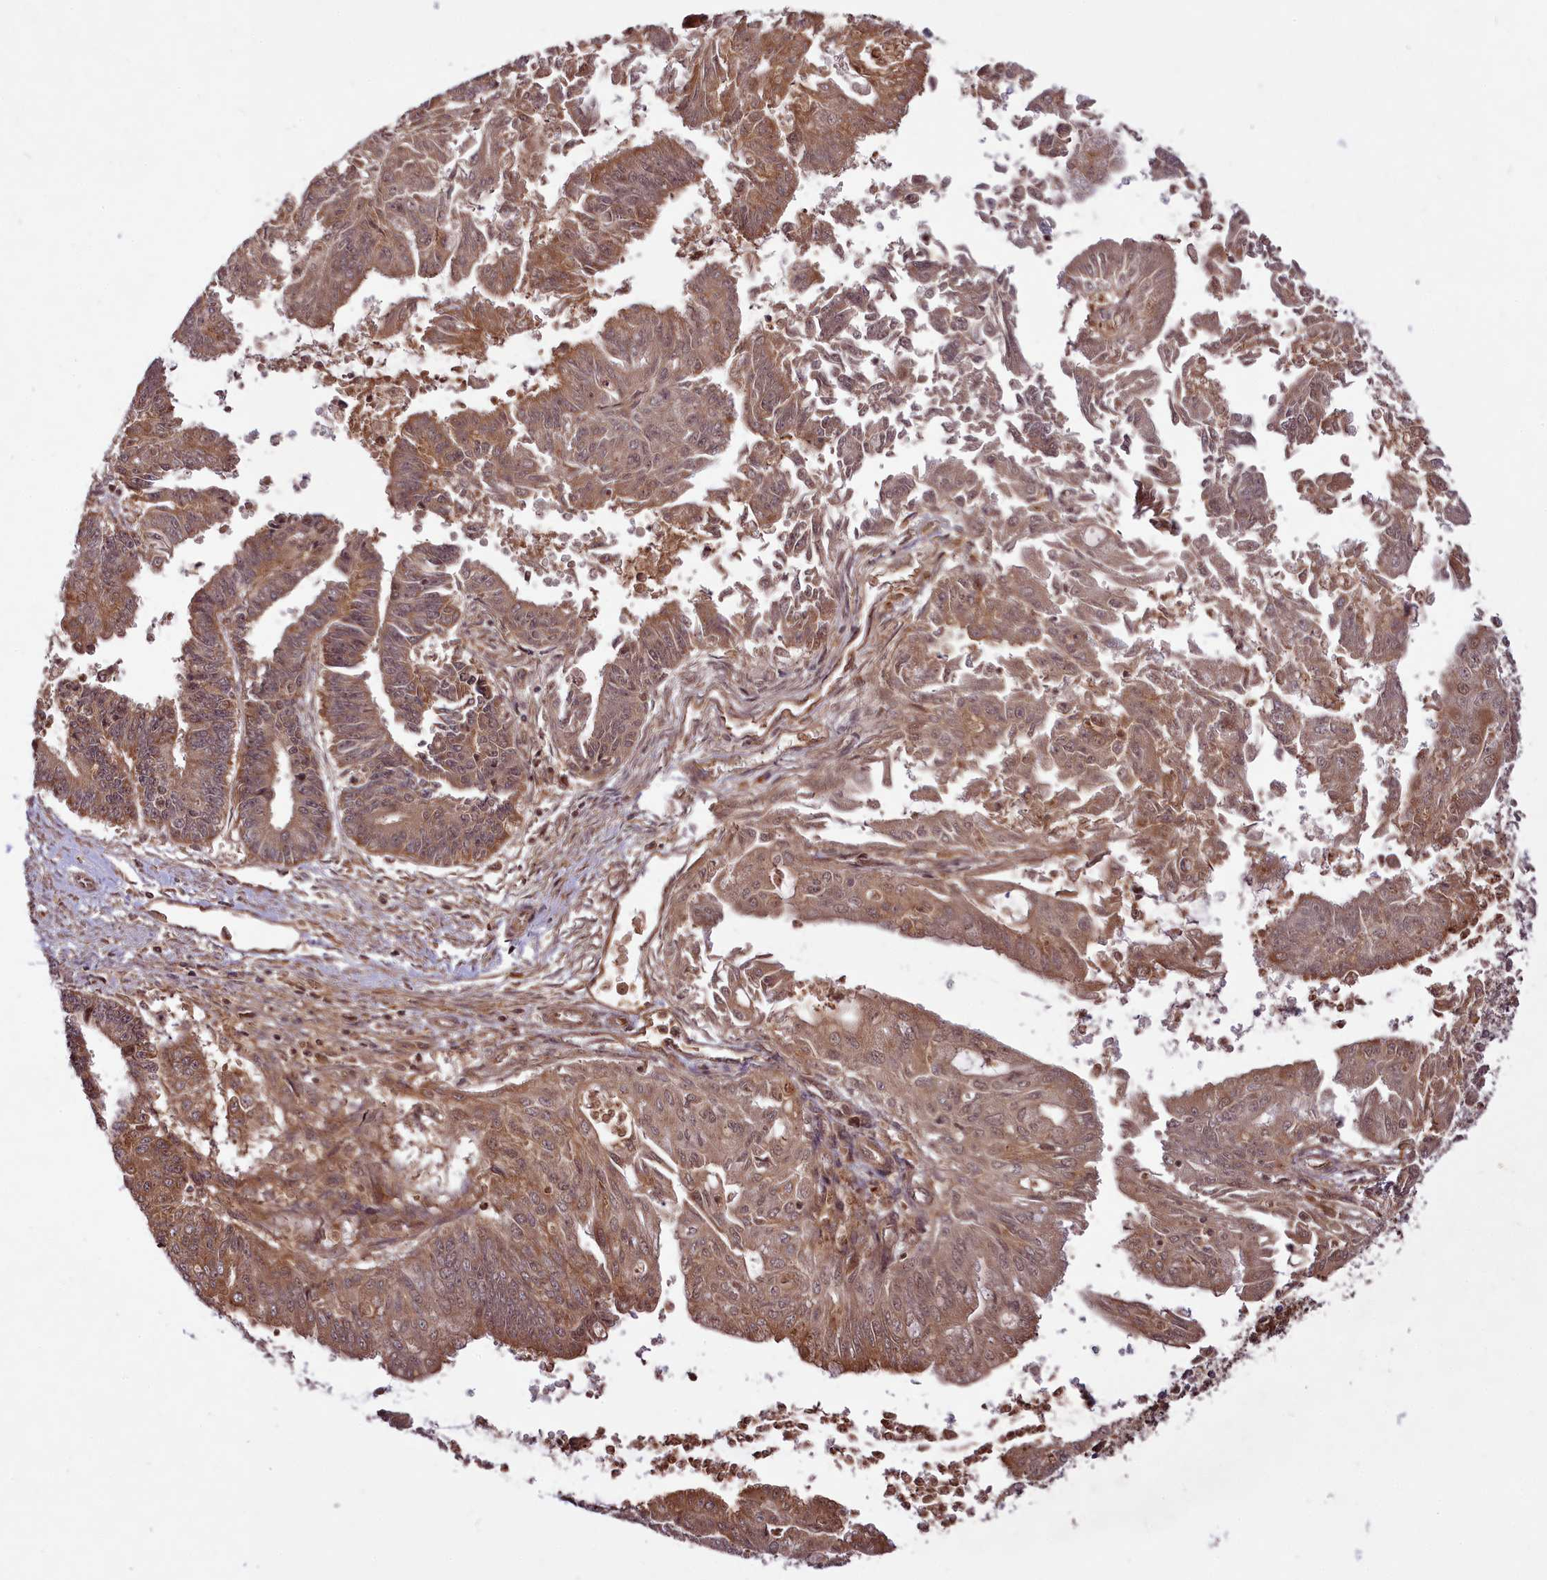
{"staining": {"intensity": "moderate", "quantity": ">75%", "location": "cytoplasmic/membranous"}, "tissue": "endometrial cancer", "cell_type": "Tumor cells", "image_type": "cancer", "snomed": [{"axis": "morphology", "description": "Adenocarcinoma, NOS"}, {"axis": "topography", "description": "Endometrium"}], "caption": "Protein staining of endometrial cancer tissue displays moderate cytoplasmic/membranous expression in approximately >75% of tumor cells.", "gene": "COX17", "patient": {"sex": "female", "age": 73}}